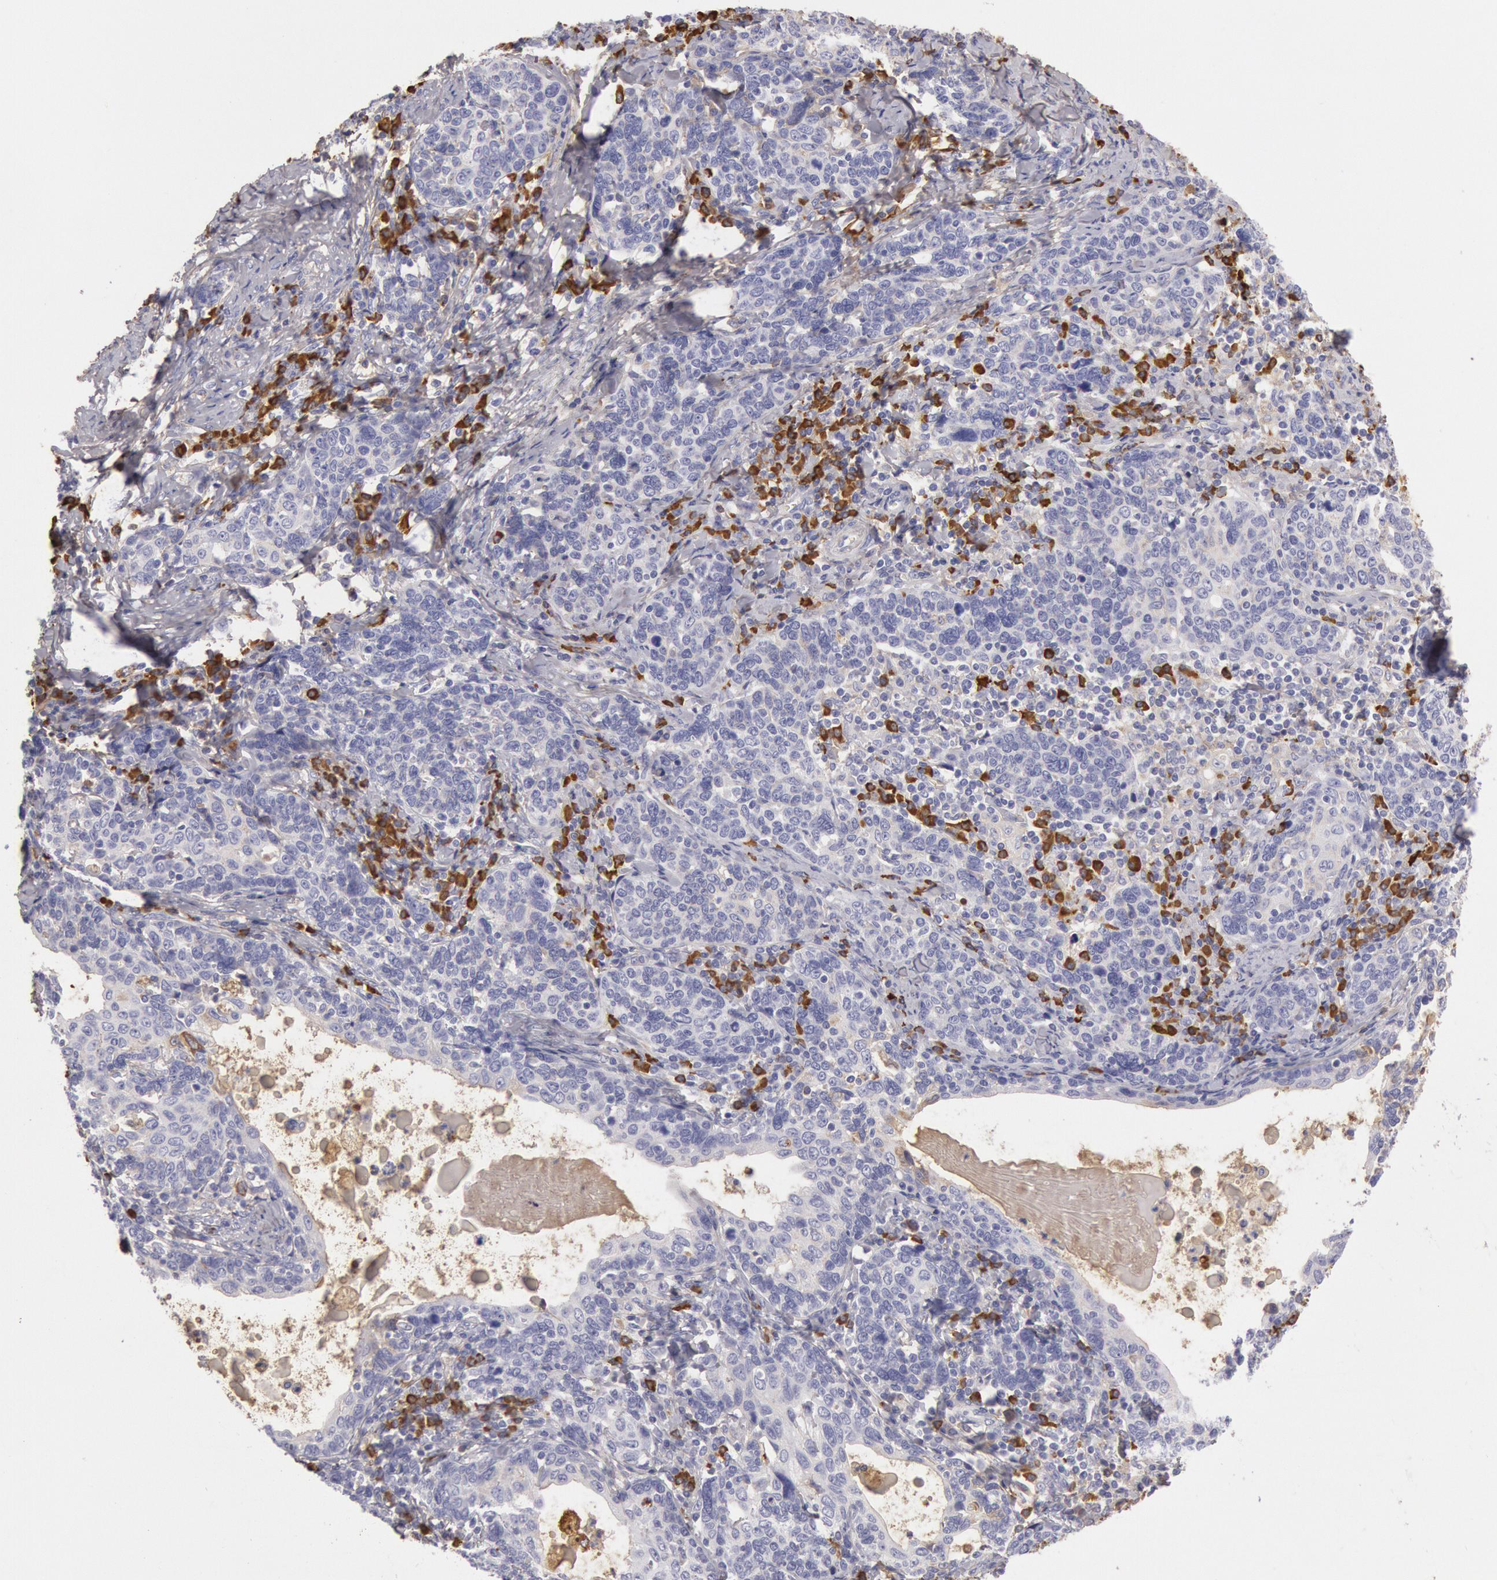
{"staining": {"intensity": "weak", "quantity": "<25%", "location": "cytoplasmic/membranous"}, "tissue": "cervical cancer", "cell_type": "Tumor cells", "image_type": "cancer", "snomed": [{"axis": "morphology", "description": "Squamous cell carcinoma, NOS"}, {"axis": "topography", "description": "Cervix"}], "caption": "The photomicrograph shows no staining of tumor cells in squamous cell carcinoma (cervical). The staining was performed using DAB to visualize the protein expression in brown, while the nuclei were stained in blue with hematoxylin (Magnification: 20x).", "gene": "IGHG1", "patient": {"sex": "female", "age": 41}}